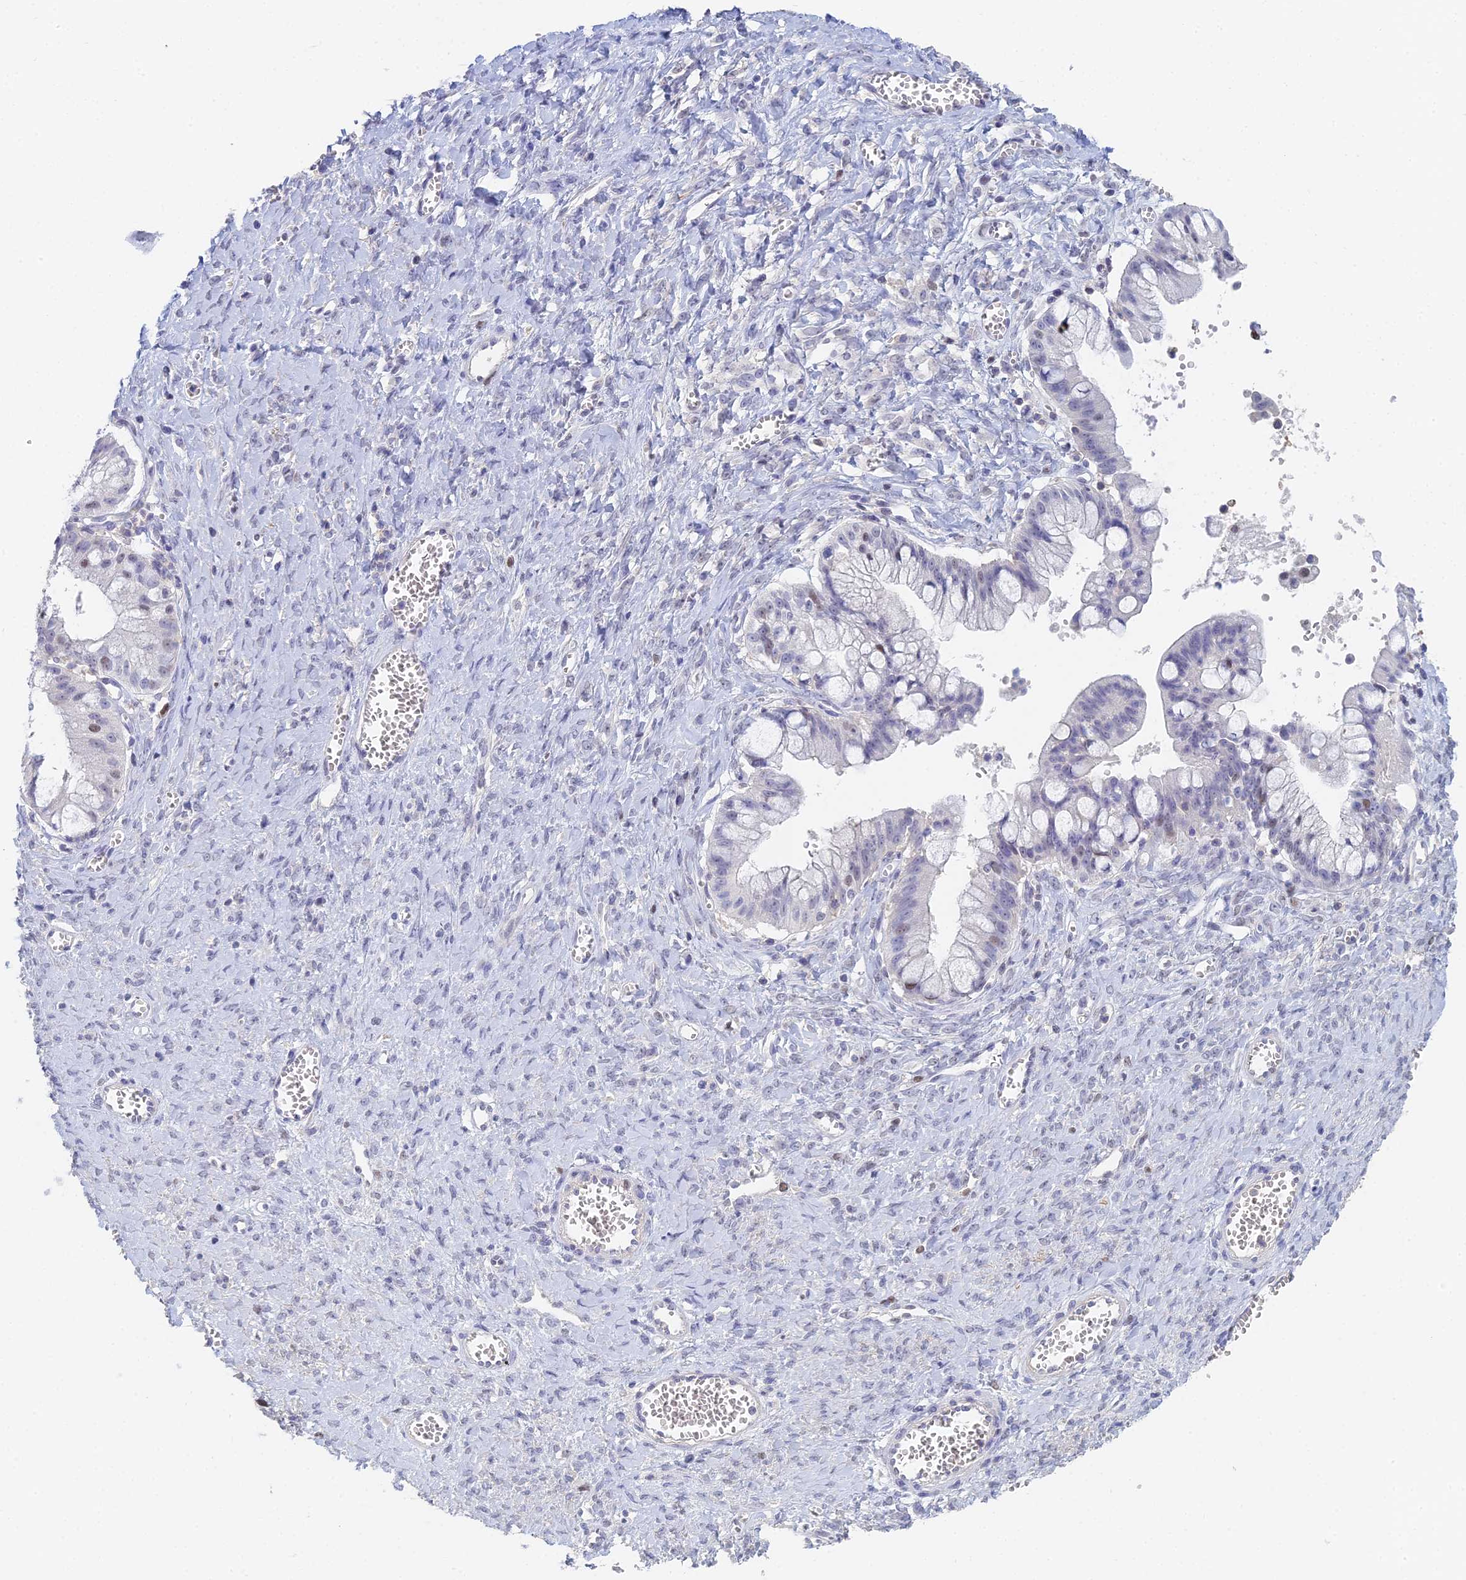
{"staining": {"intensity": "negative", "quantity": "none", "location": "none"}, "tissue": "ovarian cancer", "cell_type": "Tumor cells", "image_type": "cancer", "snomed": [{"axis": "morphology", "description": "Cystadenocarcinoma, mucinous, NOS"}, {"axis": "topography", "description": "Ovary"}], "caption": "Tumor cells show no significant protein expression in mucinous cystadenocarcinoma (ovarian).", "gene": "MCM2", "patient": {"sex": "female", "age": 70}}